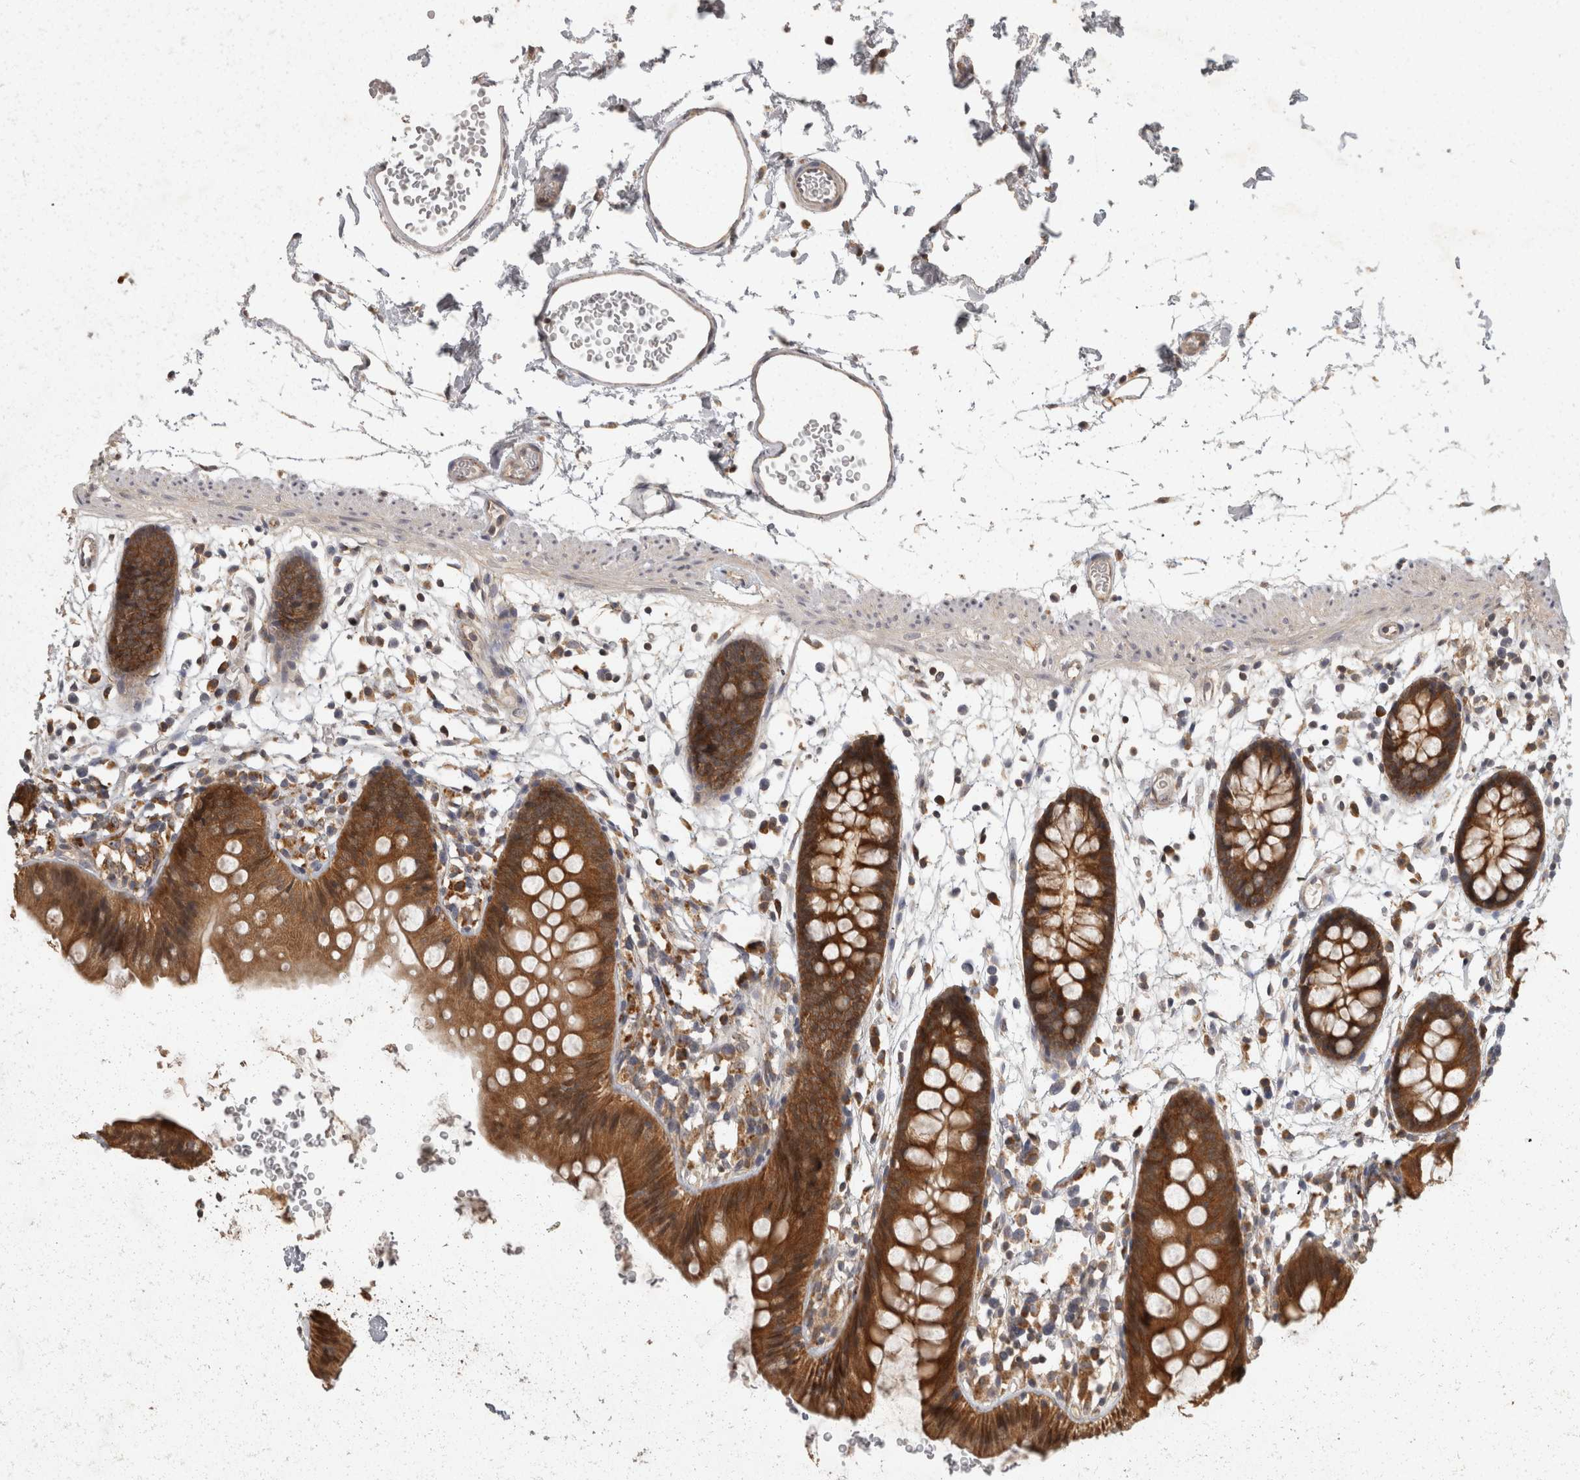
{"staining": {"intensity": "weak", "quantity": ">75%", "location": "cytoplasmic/membranous"}, "tissue": "colon", "cell_type": "Endothelial cells", "image_type": "normal", "snomed": [{"axis": "morphology", "description": "Normal tissue, NOS"}, {"axis": "topography", "description": "Colon"}], "caption": "Unremarkable colon demonstrates weak cytoplasmic/membranous expression in approximately >75% of endothelial cells The protein of interest is stained brown, and the nuclei are stained in blue (DAB (3,3'-diaminobenzidine) IHC with brightfield microscopy, high magnification)..", "gene": "ACAT2", "patient": {"sex": "male", "age": 56}}